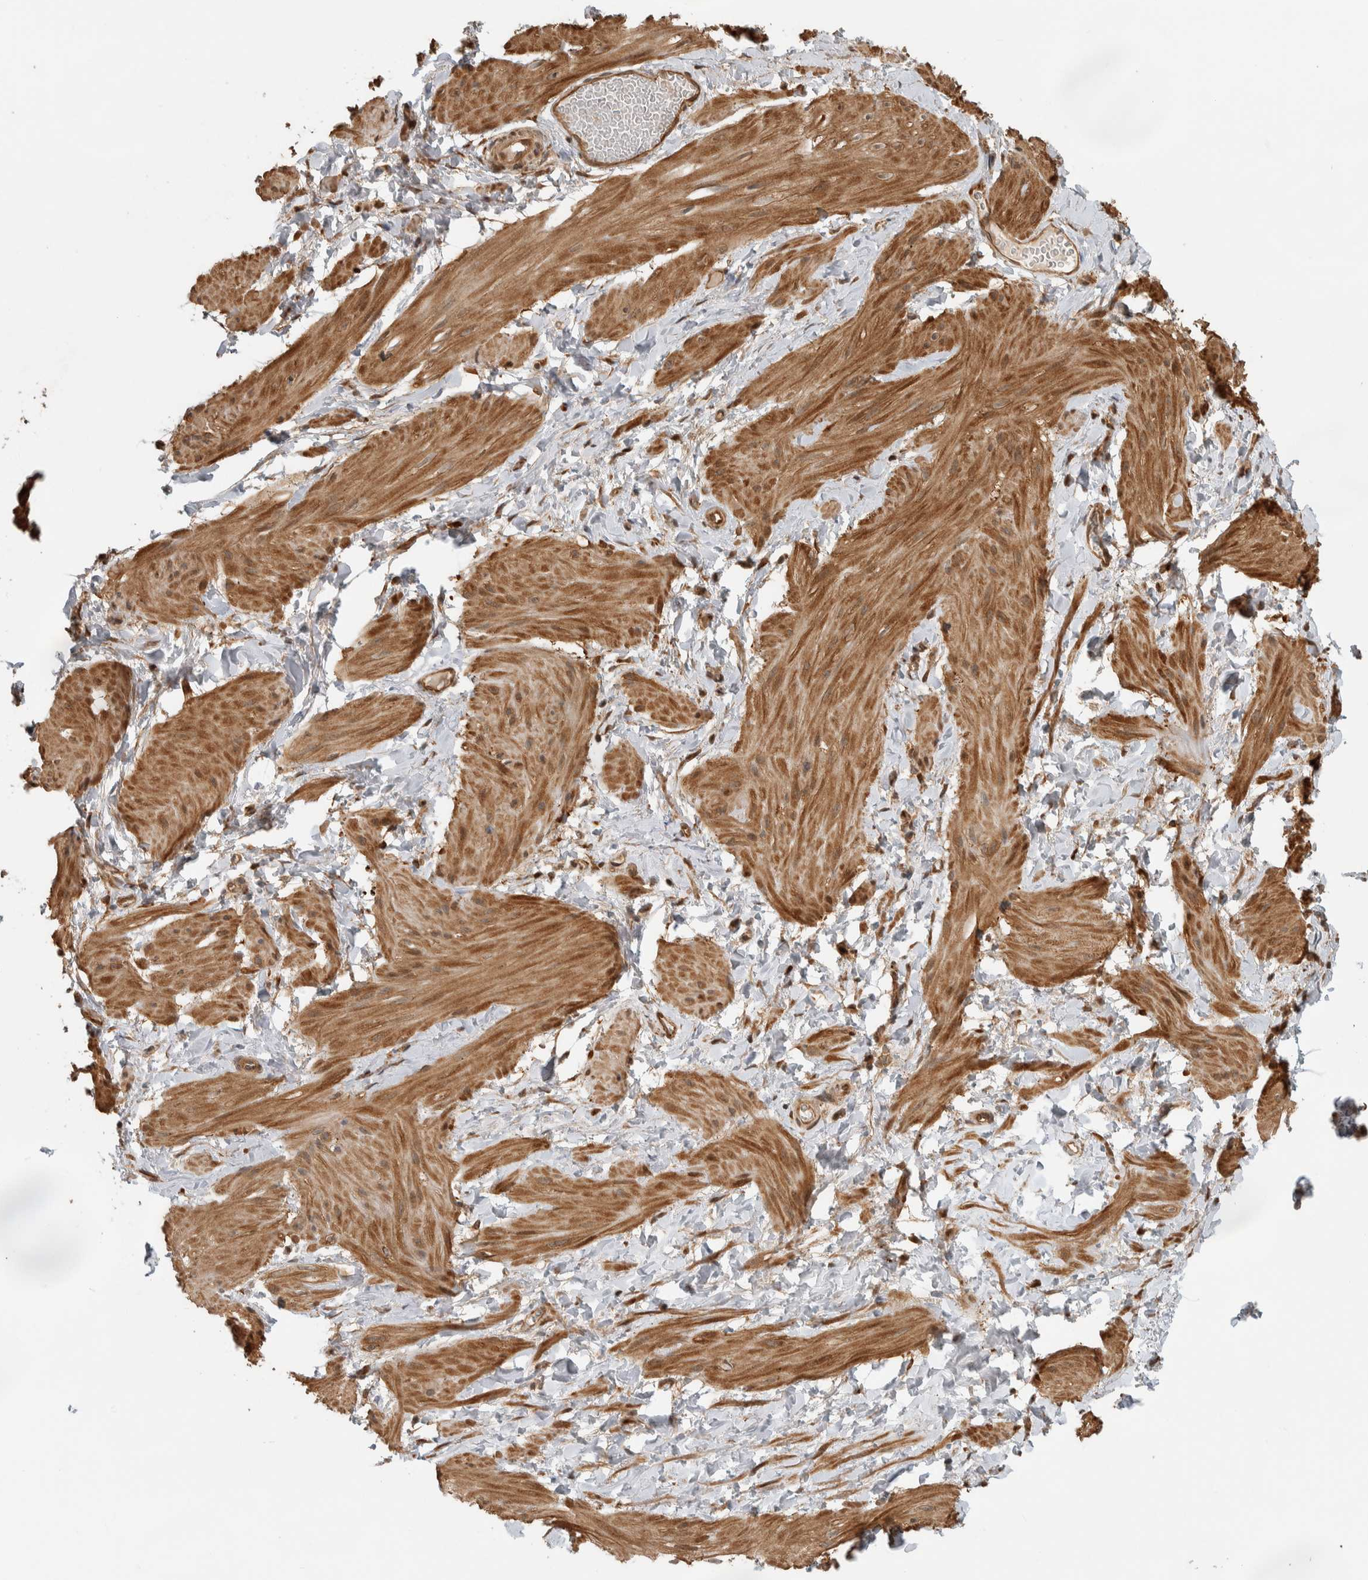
{"staining": {"intensity": "moderate", "quantity": ">75%", "location": "cytoplasmic/membranous"}, "tissue": "smooth muscle", "cell_type": "Smooth muscle cells", "image_type": "normal", "snomed": [{"axis": "morphology", "description": "Normal tissue, NOS"}, {"axis": "topography", "description": "Smooth muscle"}], "caption": "An immunohistochemistry (IHC) photomicrograph of normal tissue is shown. Protein staining in brown labels moderate cytoplasmic/membranous positivity in smooth muscle within smooth muscle cells.", "gene": "CNTROB", "patient": {"sex": "male", "age": 16}}